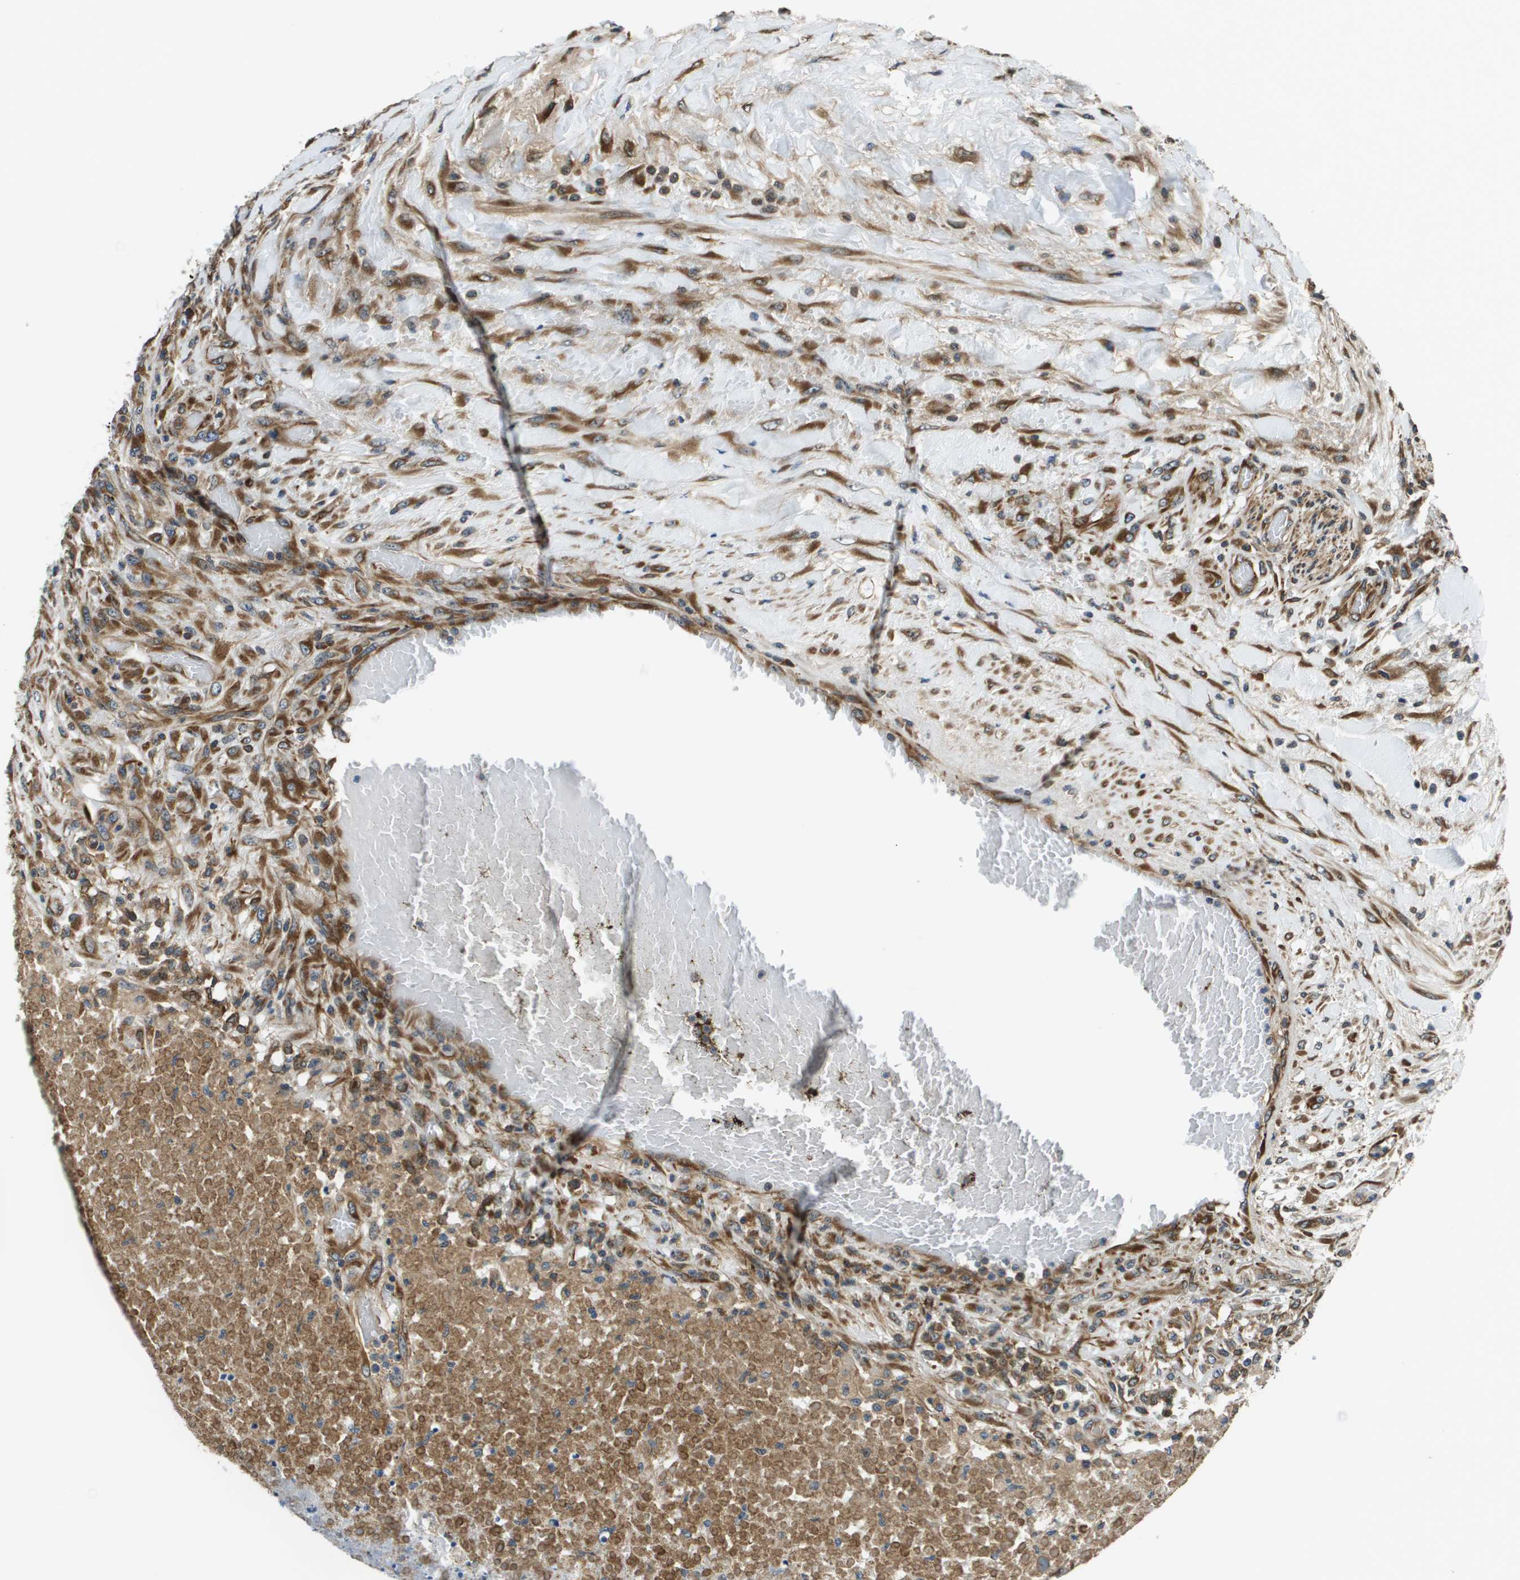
{"staining": {"intensity": "moderate", "quantity": ">75%", "location": "cytoplasmic/membranous"}, "tissue": "testis cancer", "cell_type": "Tumor cells", "image_type": "cancer", "snomed": [{"axis": "morphology", "description": "Seminoma, NOS"}, {"axis": "topography", "description": "Testis"}], "caption": "High-magnification brightfield microscopy of testis cancer stained with DAB (brown) and counterstained with hematoxylin (blue). tumor cells exhibit moderate cytoplasmic/membranous expression is present in about>75% of cells. (Stains: DAB in brown, nuclei in blue, Microscopy: brightfield microscopy at high magnification).", "gene": "SEC62", "patient": {"sex": "male", "age": 59}}